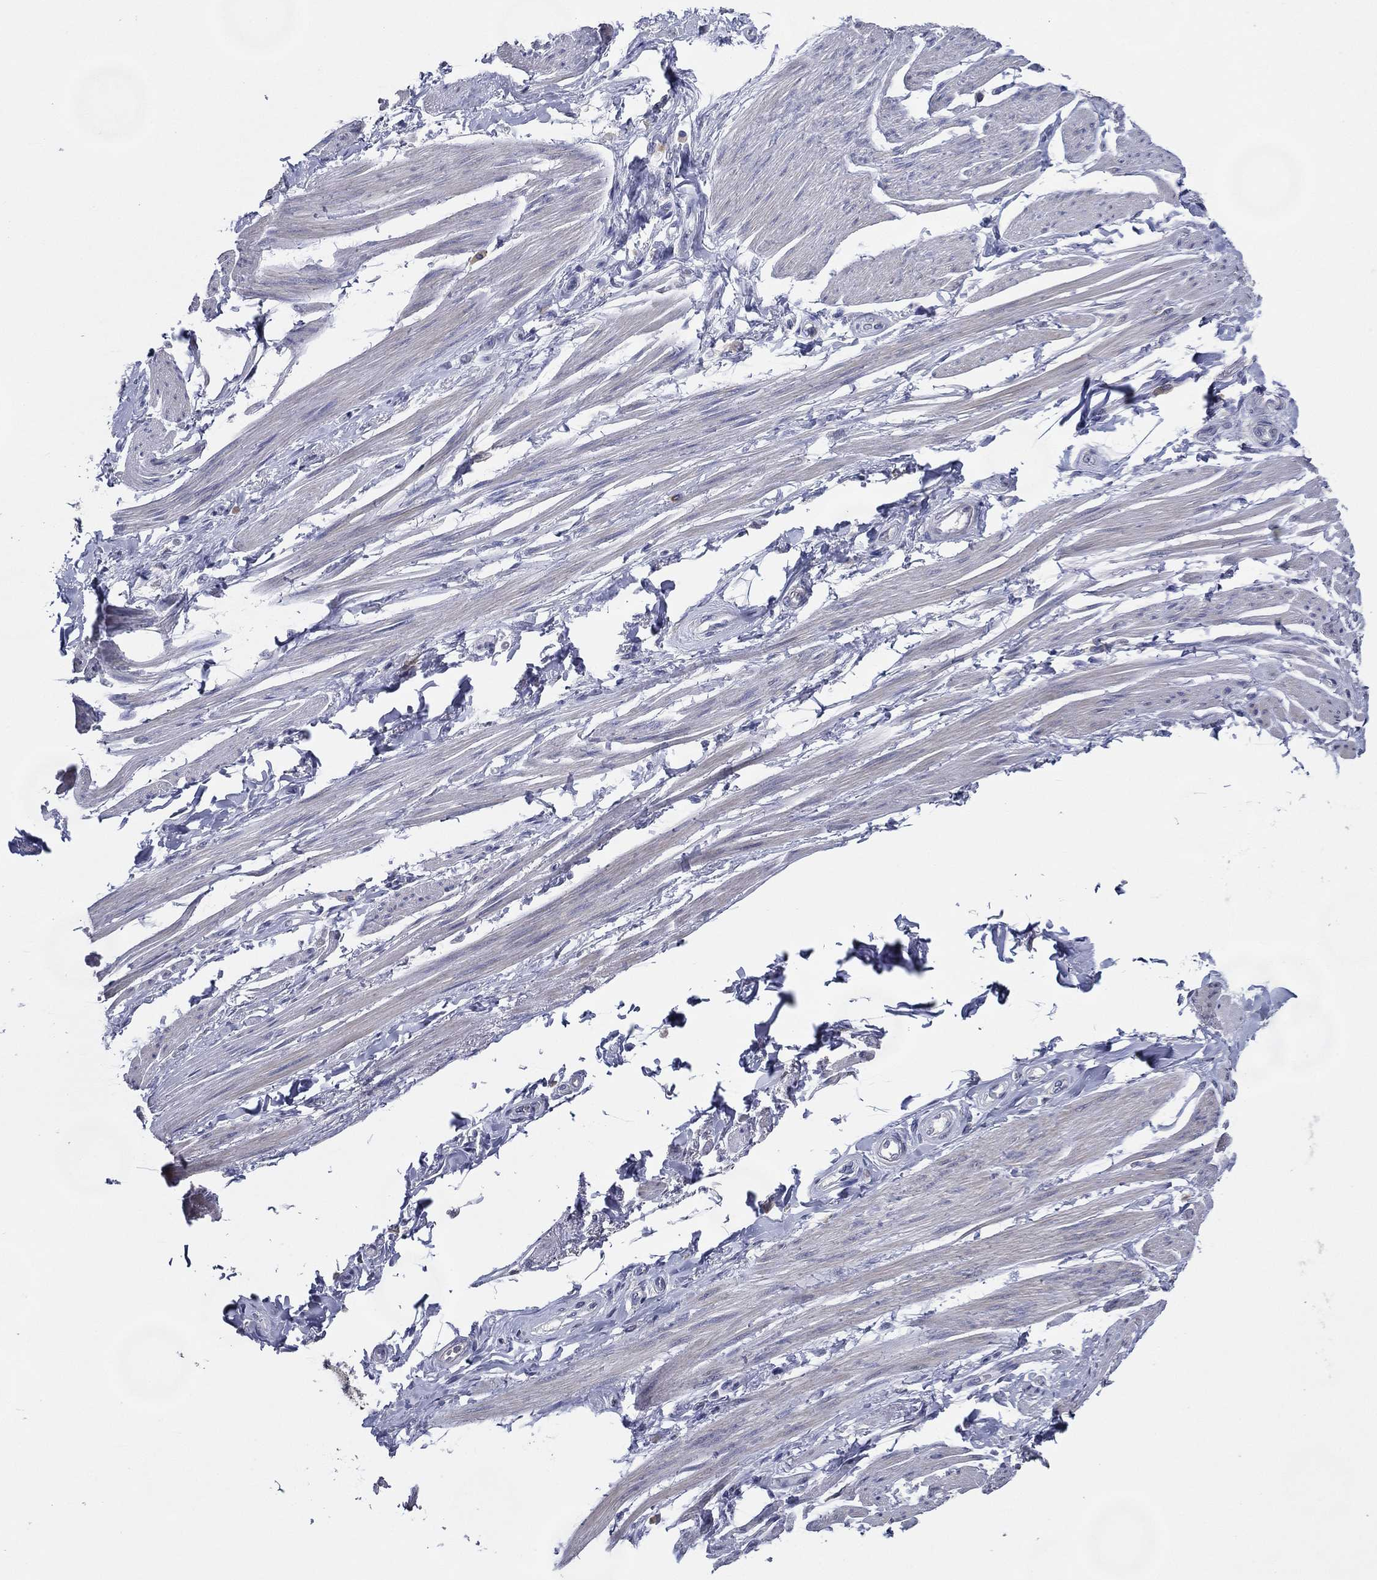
{"staining": {"intensity": "negative", "quantity": "none", "location": "none"}, "tissue": "soft tissue", "cell_type": "Fibroblasts", "image_type": "normal", "snomed": [{"axis": "morphology", "description": "Normal tissue, NOS"}, {"axis": "topography", "description": "Skeletal muscle"}, {"axis": "topography", "description": "Anal"}, {"axis": "topography", "description": "Peripheral nerve tissue"}], "caption": "The micrograph shows no staining of fibroblasts in unremarkable soft tissue.", "gene": "TFAP2A", "patient": {"sex": "male", "age": 53}}